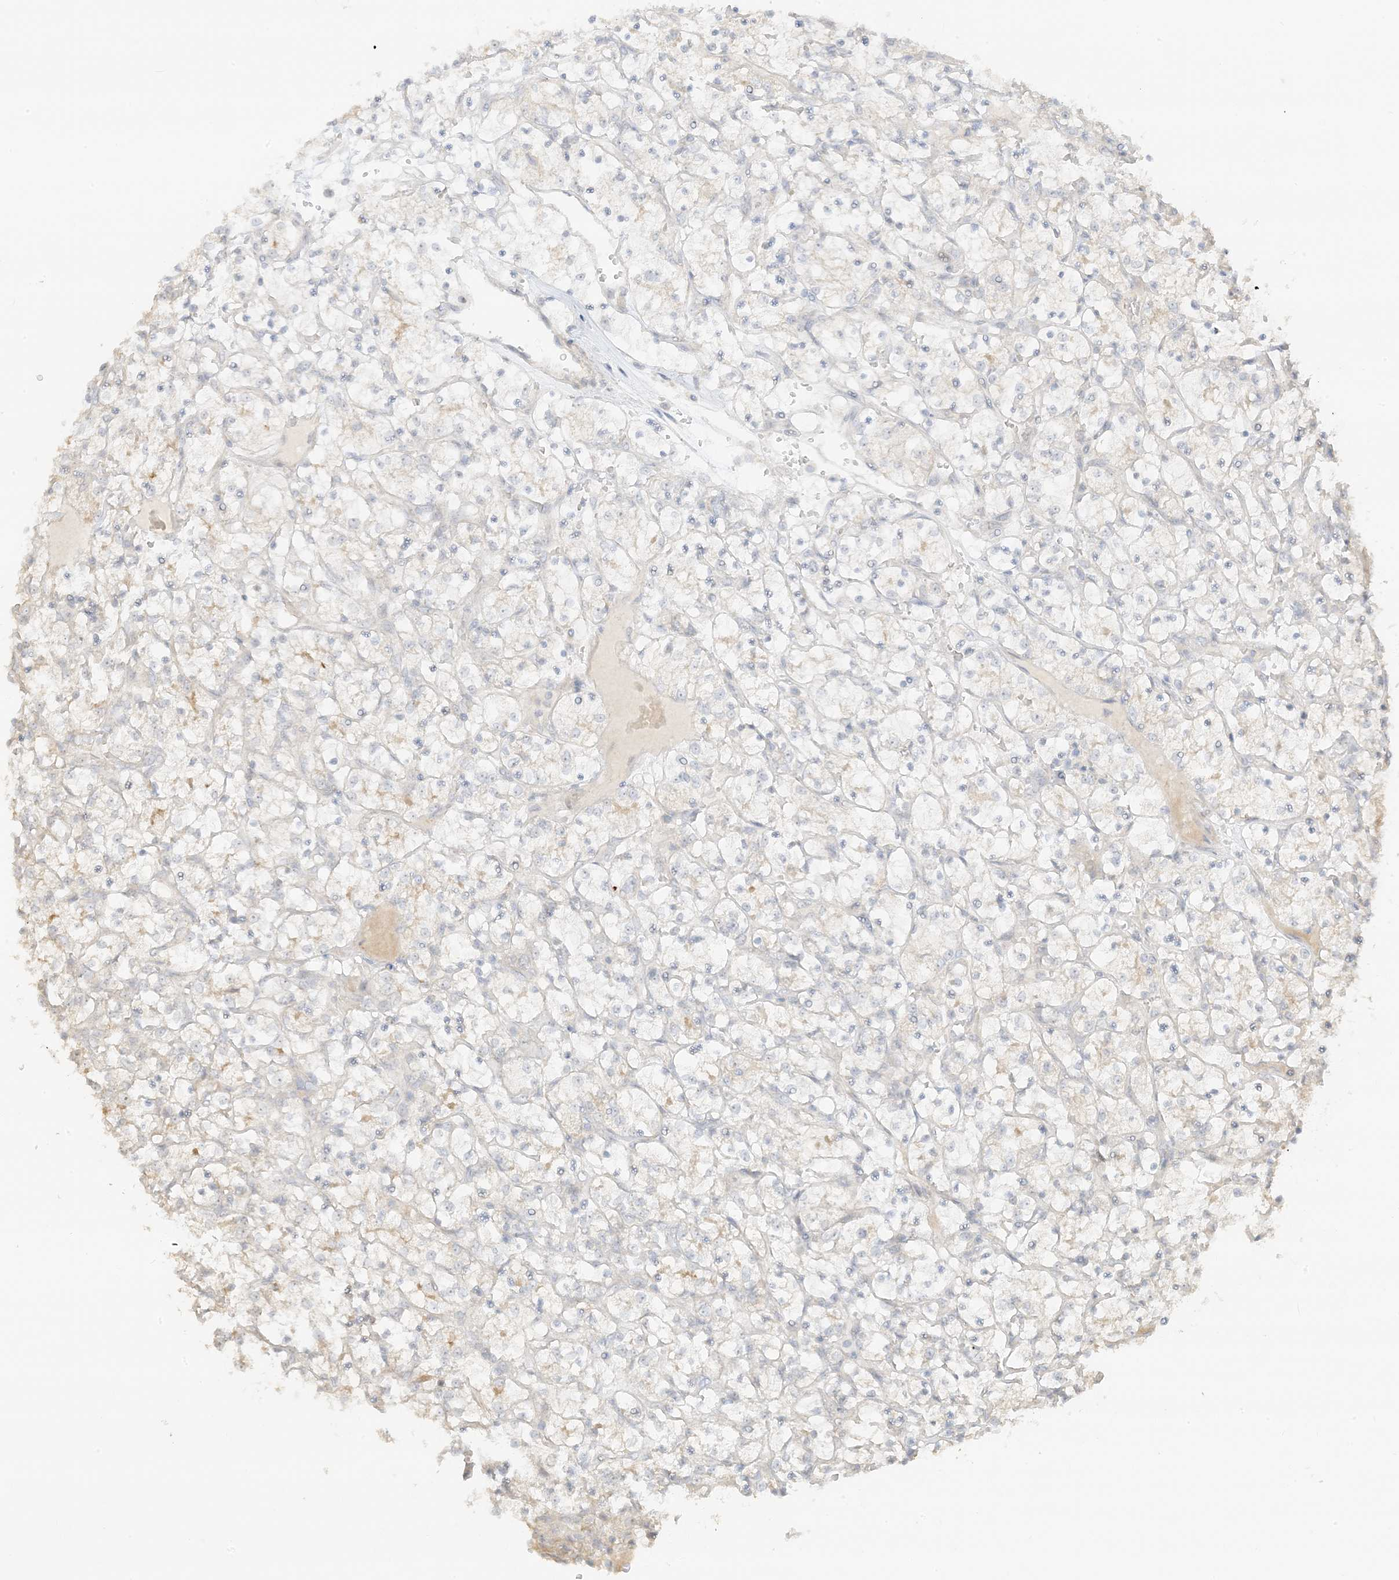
{"staining": {"intensity": "weak", "quantity": "<25%", "location": "cytoplasmic/membranous"}, "tissue": "renal cancer", "cell_type": "Tumor cells", "image_type": "cancer", "snomed": [{"axis": "morphology", "description": "Adenocarcinoma, NOS"}, {"axis": "topography", "description": "Kidney"}], "caption": "The image reveals no significant staining in tumor cells of renal adenocarcinoma.", "gene": "ETAA1", "patient": {"sex": "female", "age": 69}}